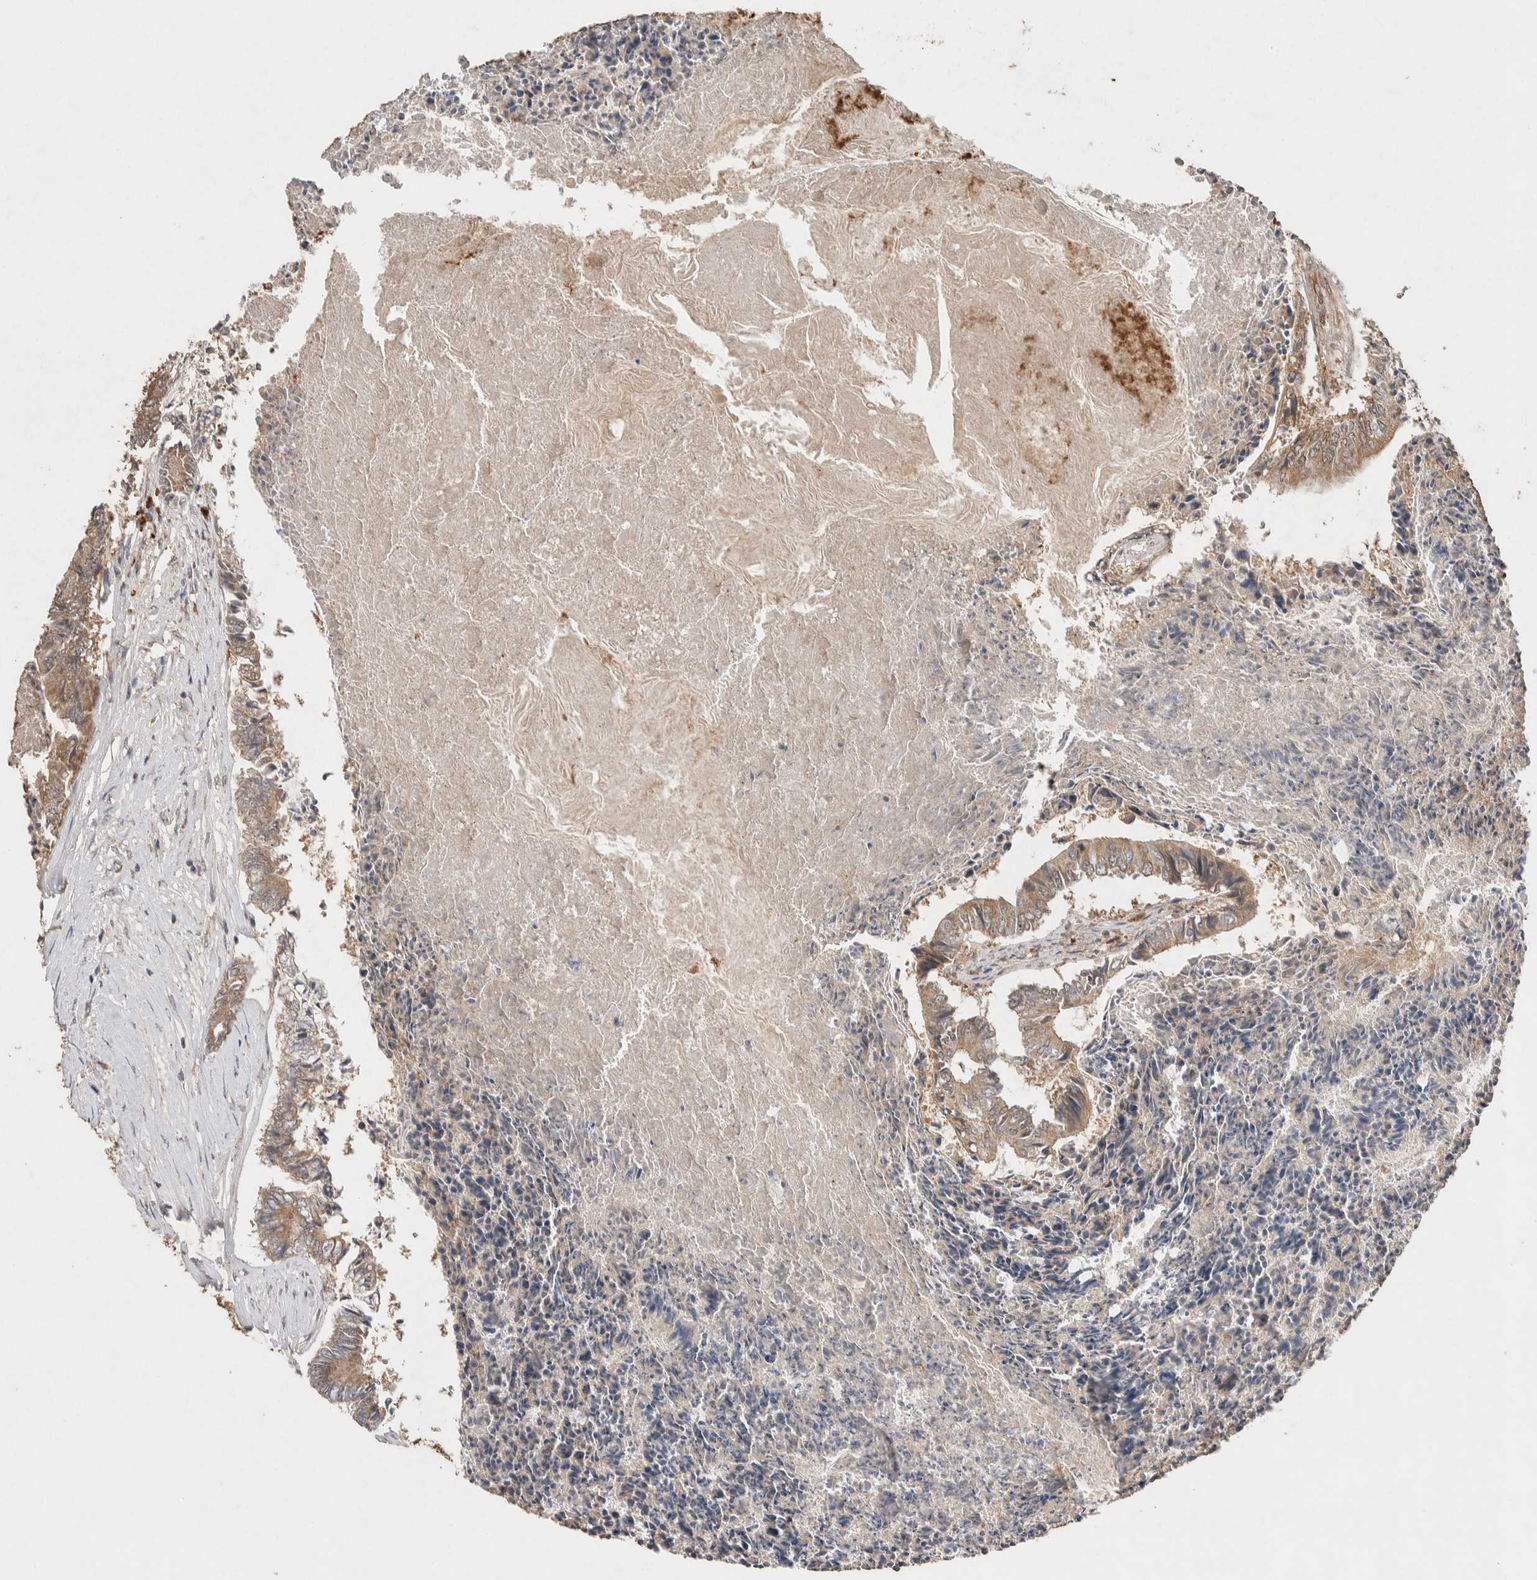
{"staining": {"intensity": "weak", "quantity": ">75%", "location": "cytoplasmic/membranous"}, "tissue": "colorectal cancer", "cell_type": "Tumor cells", "image_type": "cancer", "snomed": [{"axis": "morphology", "description": "Adenocarcinoma, NOS"}, {"axis": "topography", "description": "Rectum"}], "caption": "IHC of colorectal adenocarcinoma demonstrates low levels of weak cytoplasmic/membranous expression in approximately >75% of tumor cells.", "gene": "KCNJ5", "patient": {"sex": "male", "age": 63}}